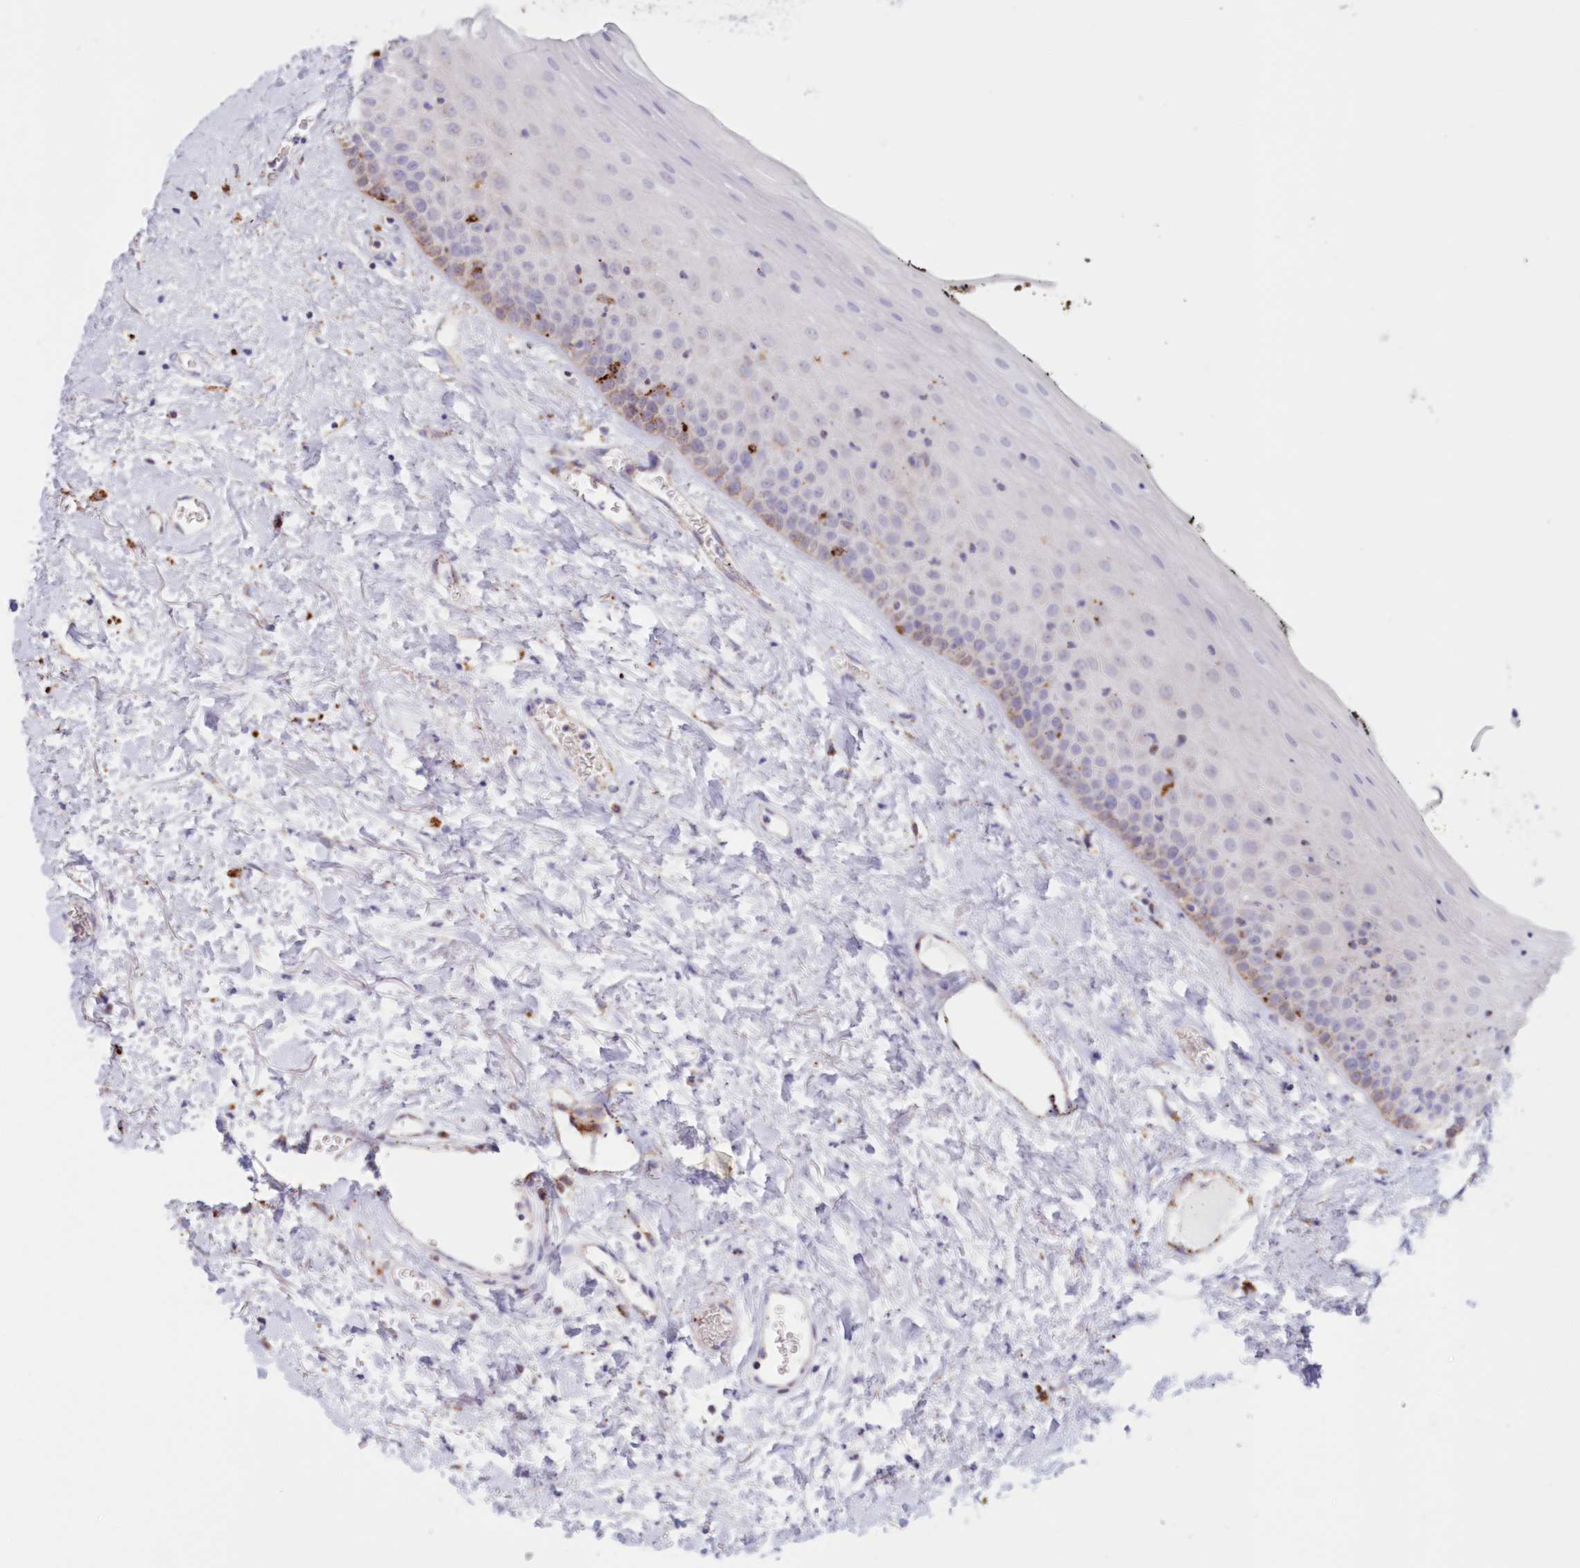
{"staining": {"intensity": "moderate", "quantity": "<25%", "location": "cytoplasmic/membranous"}, "tissue": "oral mucosa", "cell_type": "Squamous epithelial cells", "image_type": "normal", "snomed": [{"axis": "morphology", "description": "Normal tissue, NOS"}, {"axis": "topography", "description": "Oral tissue"}], "caption": "Brown immunohistochemical staining in benign human oral mucosa demonstrates moderate cytoplasmic/membranous positivity in about <25% of squamous epithelial cells.", "gene": "TPP1", "patient": {"sex": "male", "age": 74}}